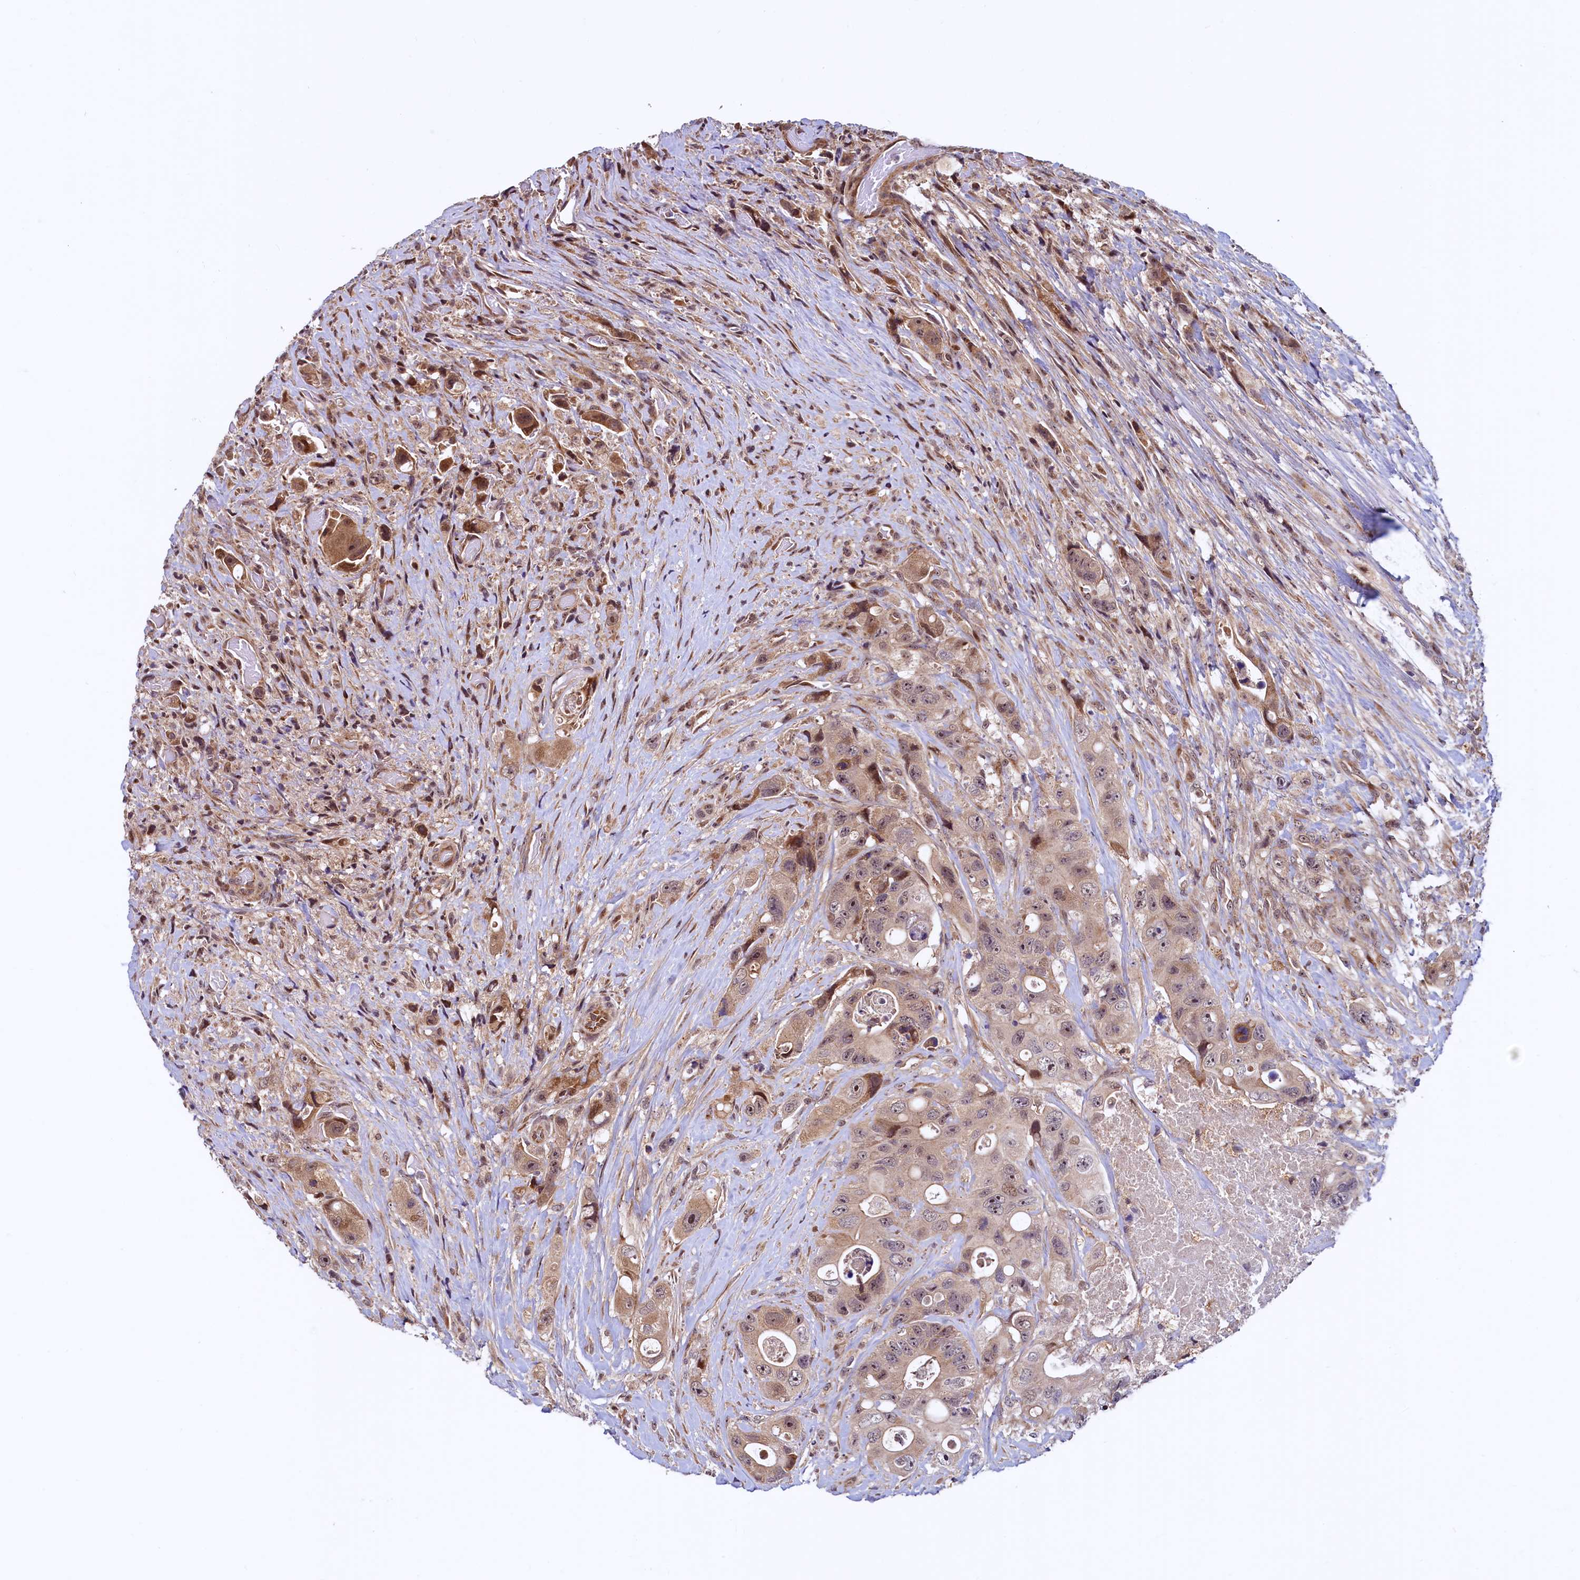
{"staining": {"intensity": "moderate", "quantity": ">75%", "location": "cytoplasmic/membranous,nuclear"}, "tissue": "colorectal cancer", "cell_type": "Tumor cells", "image_type": "cancer", "snomed": [{"axis": "morphology", "description": "Adenocarcinoma, NOS"}, {"axis": "topography", "description": "Colon"}], "caption": "The histopathology image exhibits a brown stain indicating the presence of a protein in the cytoplasmic/membranous and nuclear of tumor cells in colorectal adenocarcinoma.", "gene": "RBFA", "patient": {"sex": "female", "age": 46}}